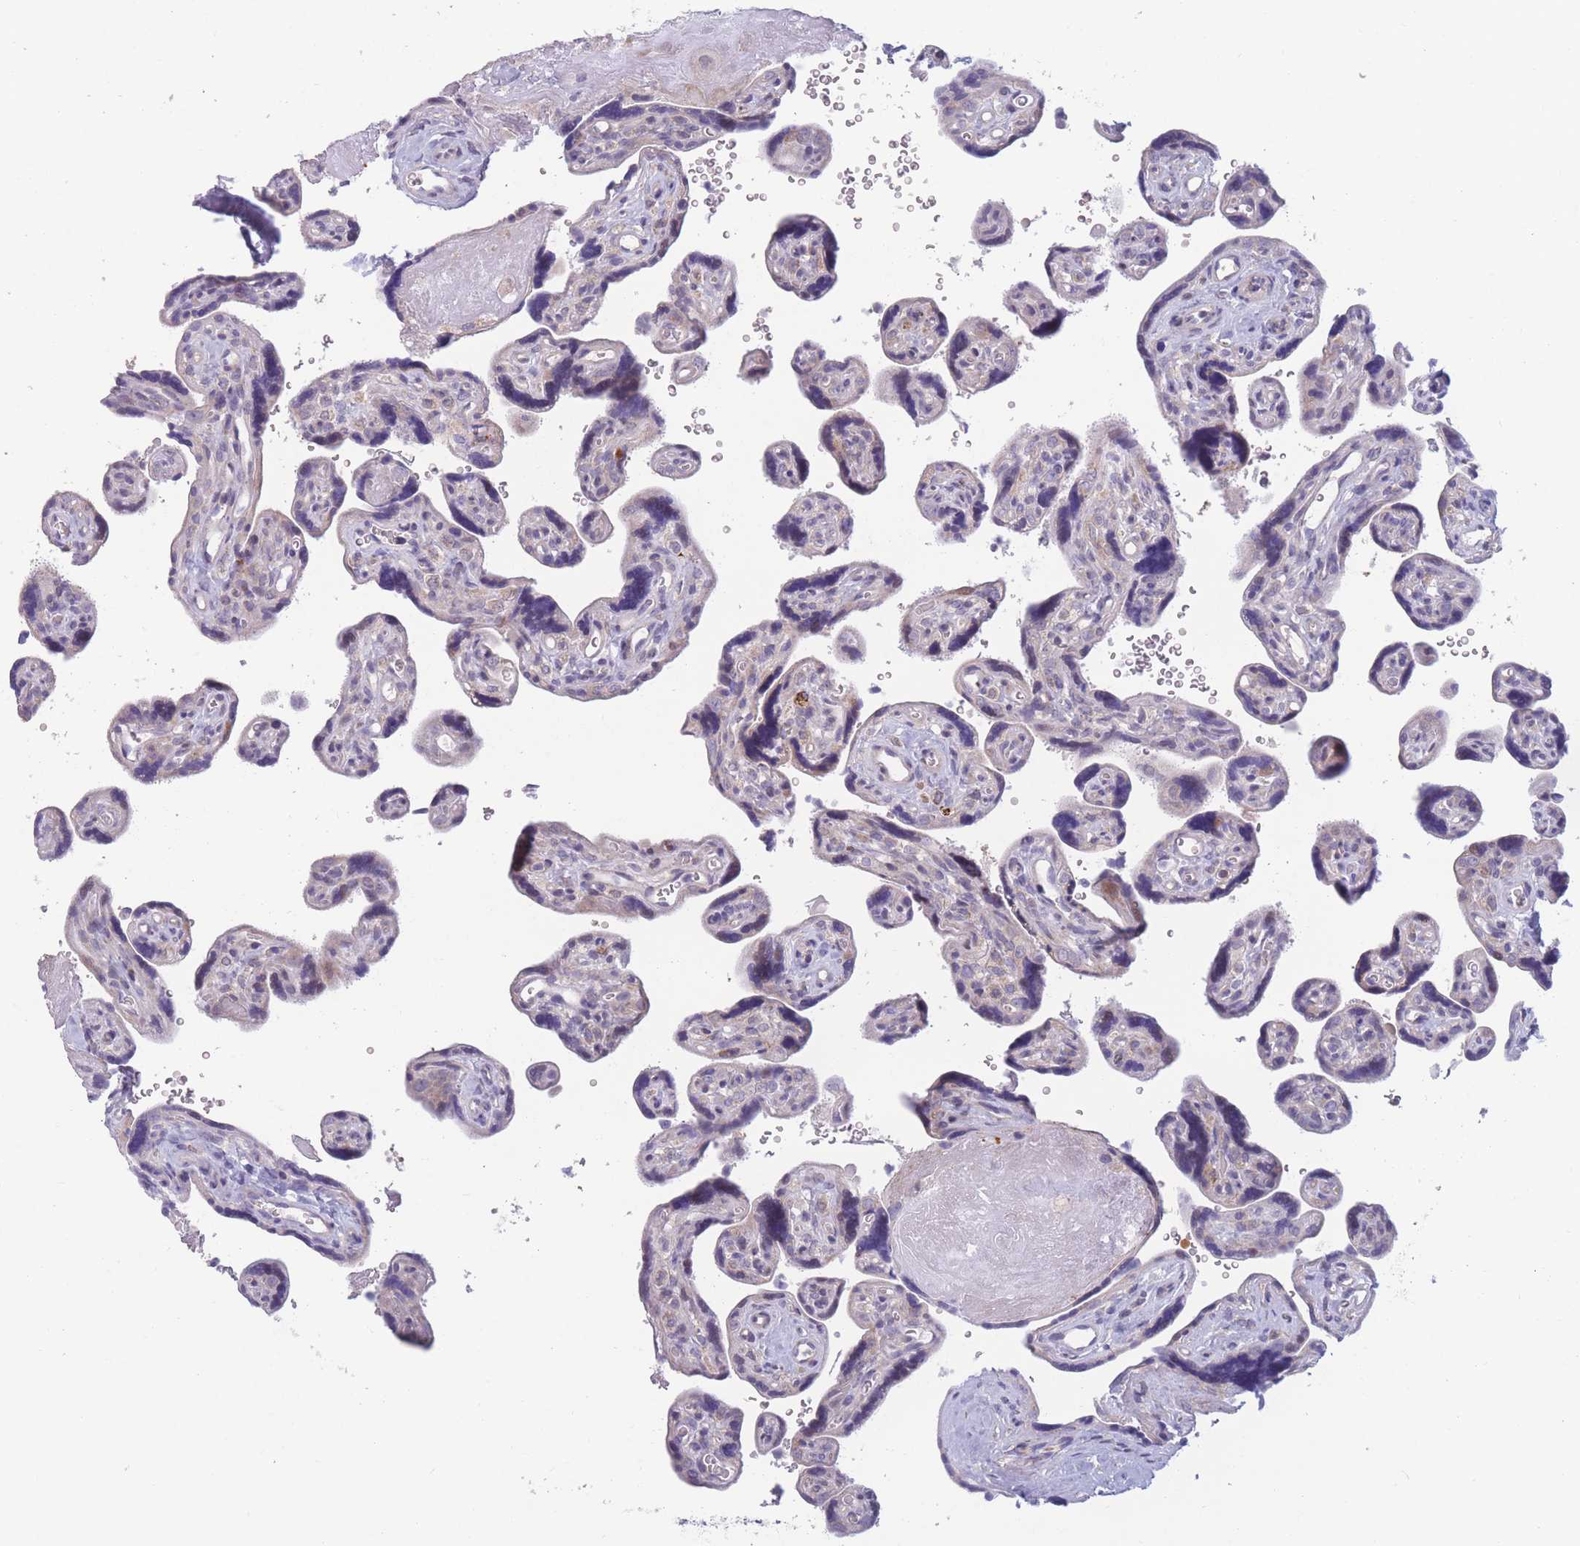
{"staining": {"intensity": "weak", "quantity": "<25%", "location": "cytoplasmic/membranous,nuclear"}, "tissue": "placenta", "cell_type": "Decidual cells", "image_type": "normal", "snomed": [{"axis": "morphology", "description": "Normal tissue, NOS"}, {"axis": "topography", "description": "Placenta"}], "caption": "This is a micrograph of IHC staining of normal placenta, which shows no expression in decidual cells.", "gene": "PDE4A", "patient": {"sex": "female", "age": 39}}